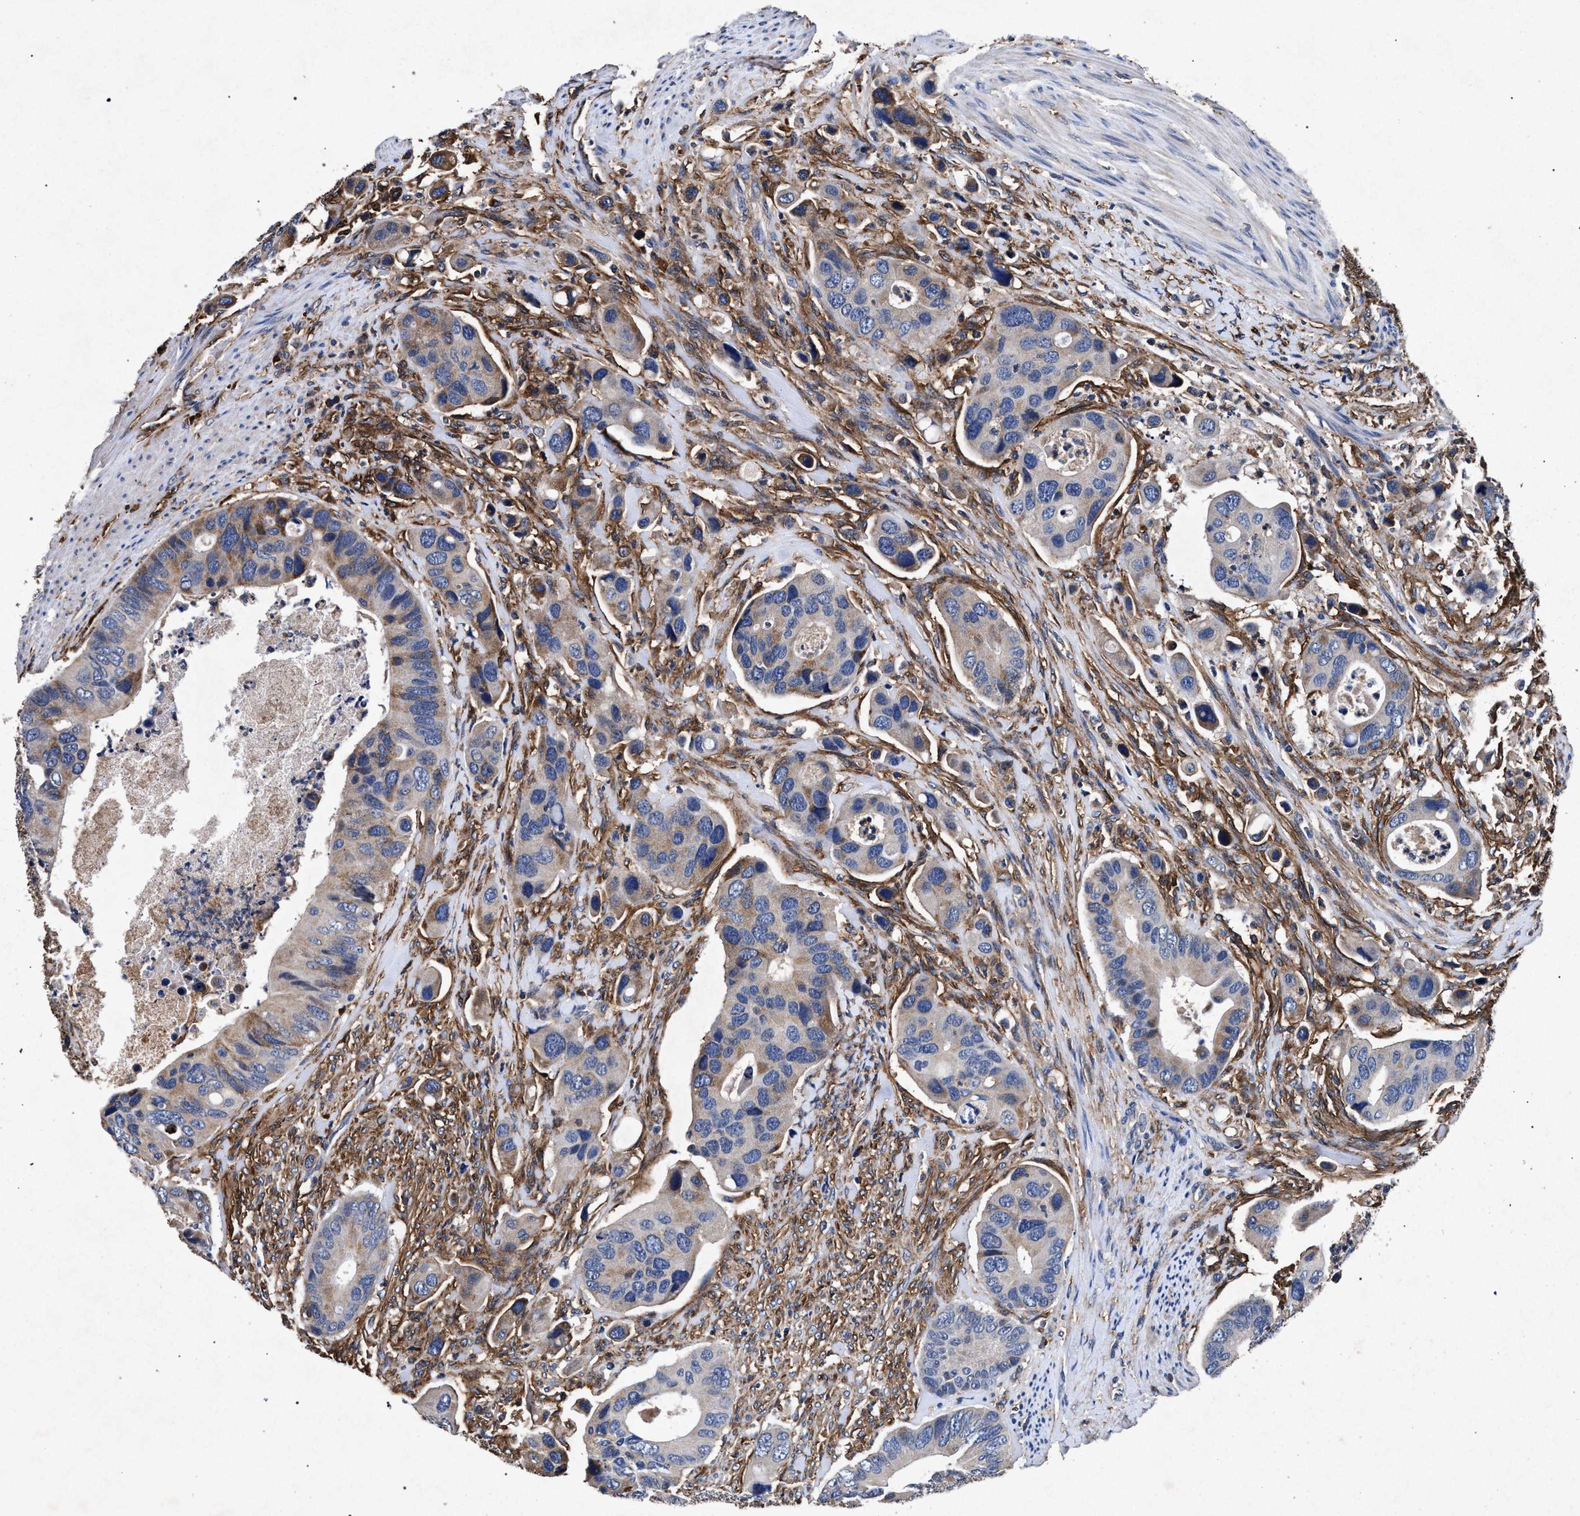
{"staining": {"intensity": "weak", "quantity": "<25%", "location": "cytoplasmic/membranous"}, "tissue": "colorectal cancer", "cell_type": "Tumor cells", "image_type": "cancer", "snomed": [{"axis": "morphology", "description": "Adenocarcinoma, NOS"}, {"axis": "topography", "description": "Rectum"}], "caption": "The histopathology image demonstrates no significant expression in tumor cells of colorectal cancer.", "gene": "MARCKS", "patient": {"sex": "female", "age": 57}}